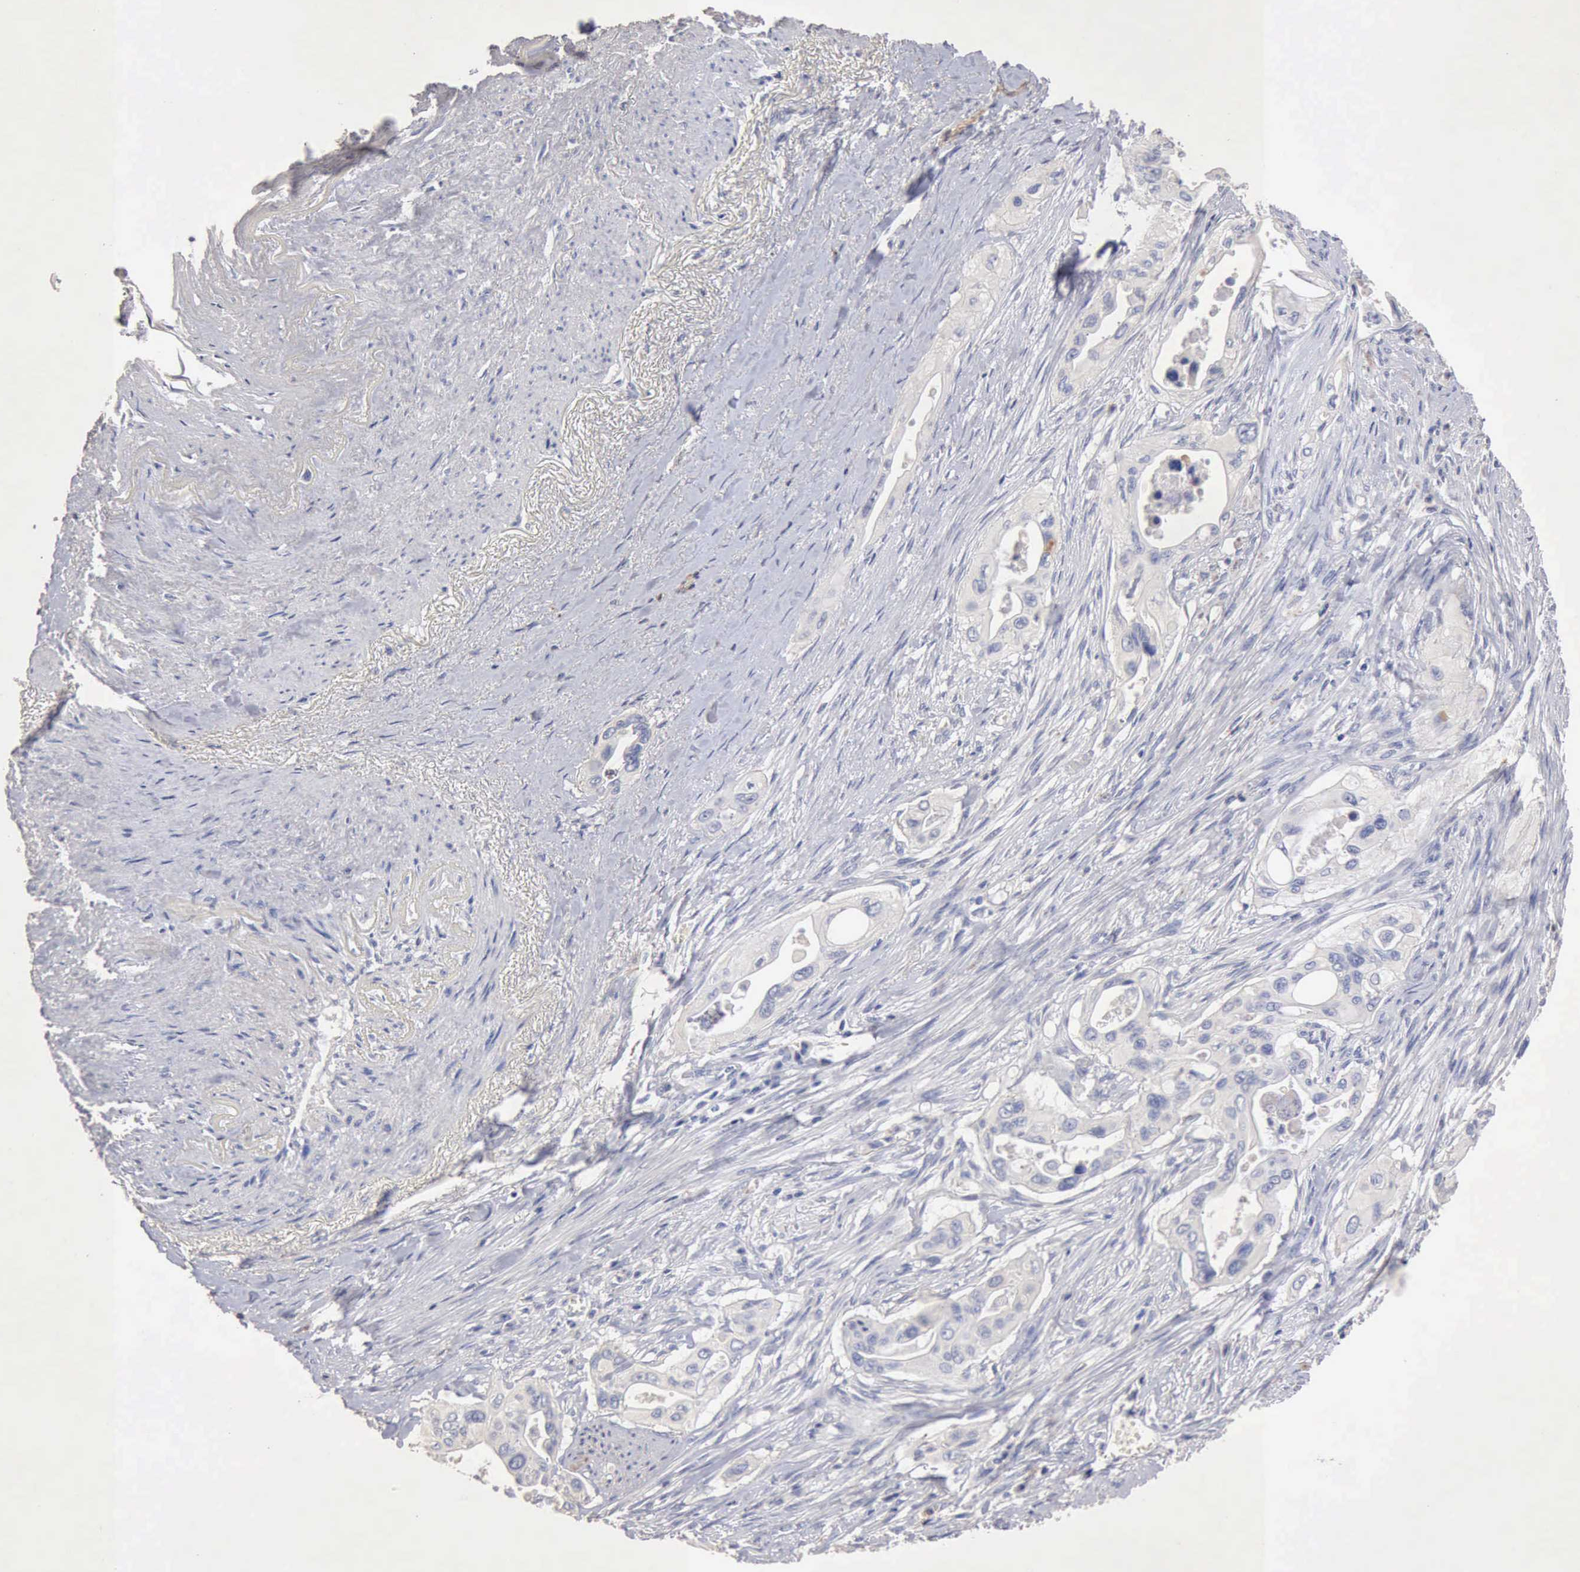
{"staining": {"intensity": "negative", "quantity": "none", "location": "none"}, "tissue": "pancreatic cancer", "cell_type": "Tumor cells", "image_type": "cancer", "snomed": [{"axis": "morphology", "description": "Adenocarcinoma, NOS"}, {"axis": "topography", "description": "Pancreas"}], "caption": "Tumor cells are negative for brown protein staining in pancreatic cancer (adenocarcinoma).", "gene": "KRT6B", "patient": {"sex": "male", "age": 77}}